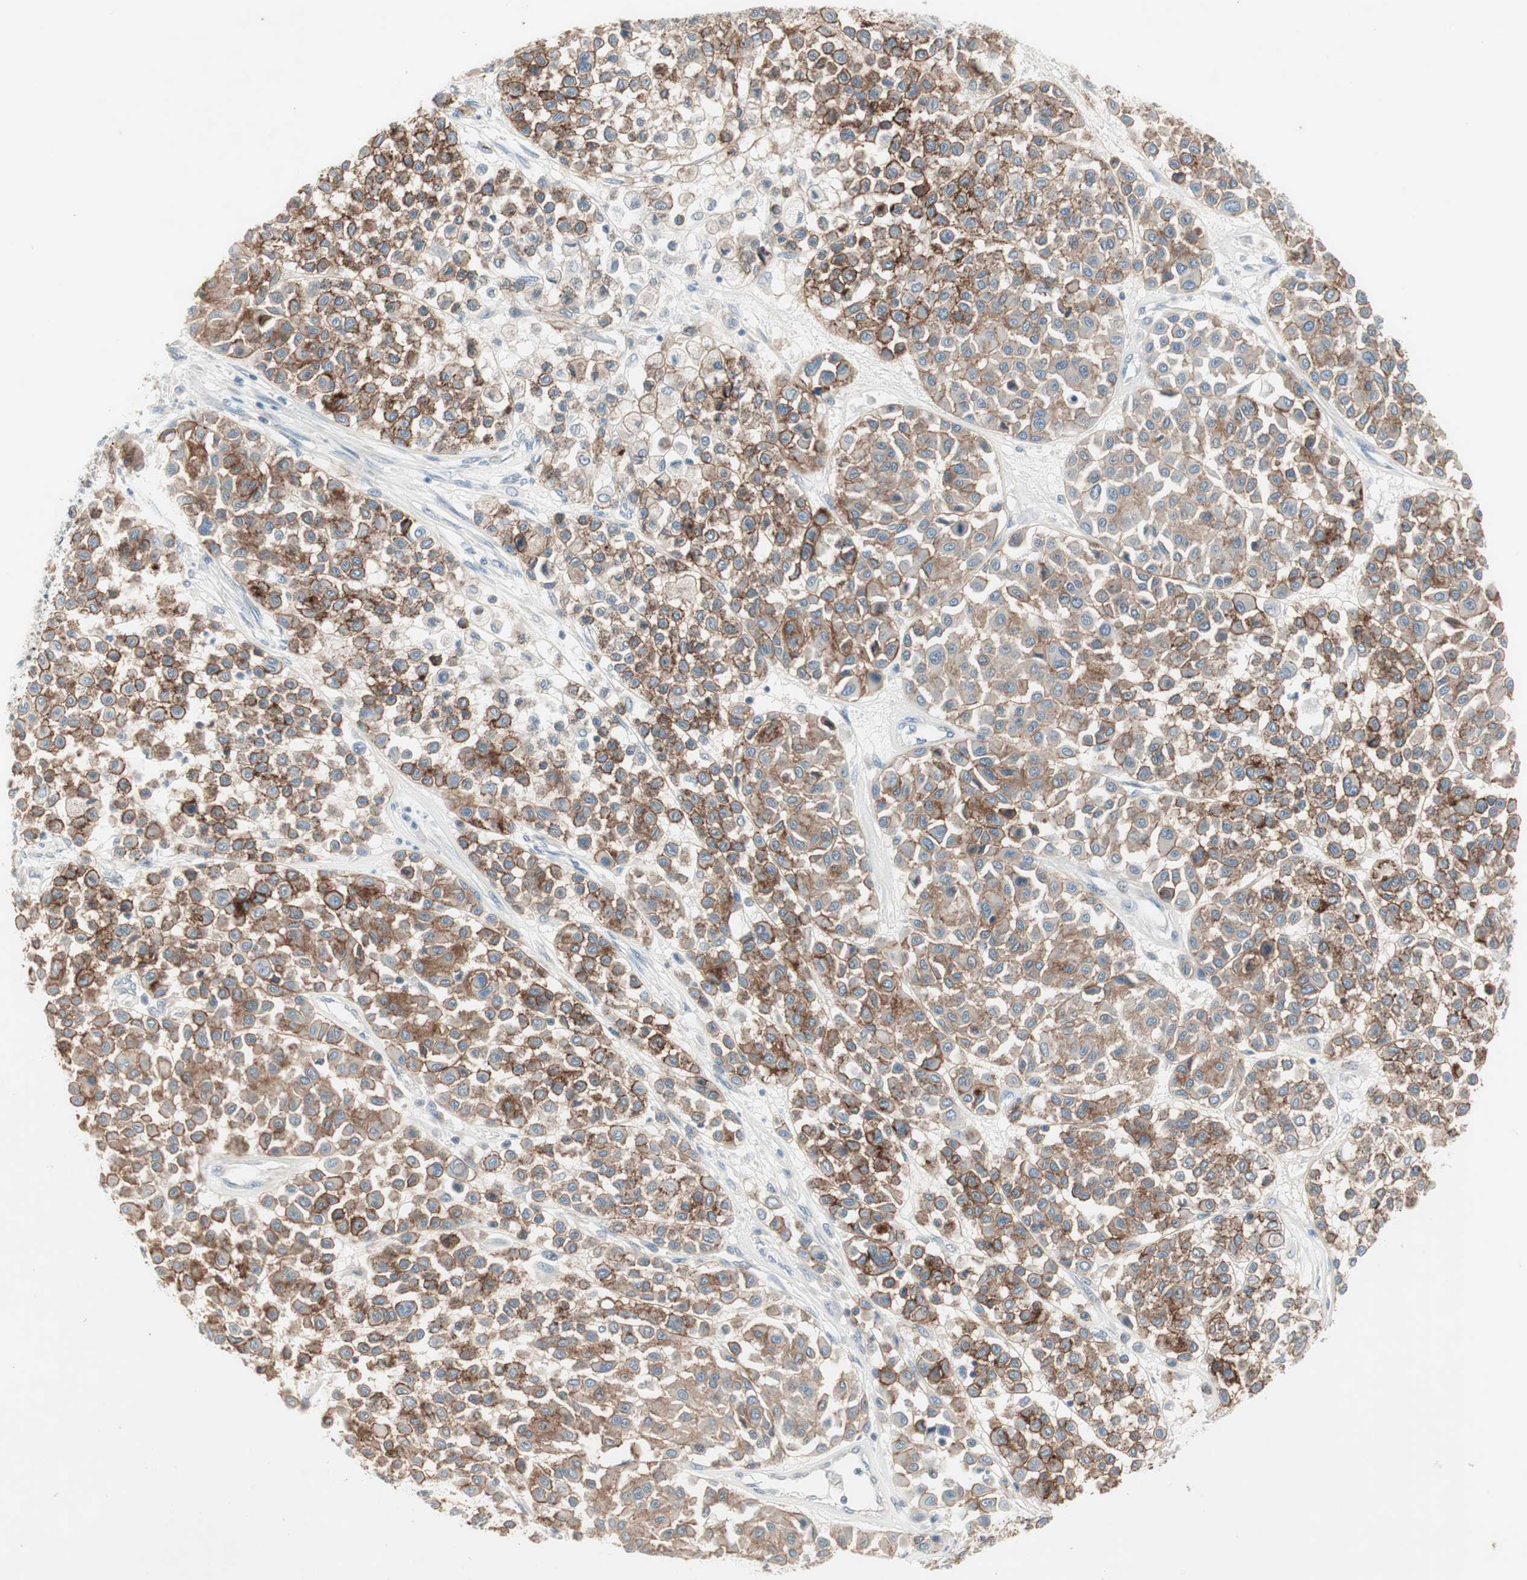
{"staining": {"intensity": "strong", "quantity": "25%-75%", "location": "cytoplasmic/membranous"}, "tissue": "melanoma", "cell_type": "Tumor cells", "image_type": "cancer", "snomed": [{"axis": "morphology", "description": "Malignant melanoma, Metastatic site"}, {"axis": "topography", "description": "Soft tissue"}], "caption": "IHC micrograph of neoplastic tissue: human melanoma stained using IHC demonstrates high levels of strong protein expression localized specifically in the cytoplasmic/membranous of tumor cells, appearing as a cytoplasmic/membranous brown color.", "gene": "ITGB4", "patient": {"sex": "male", "age": 41}}